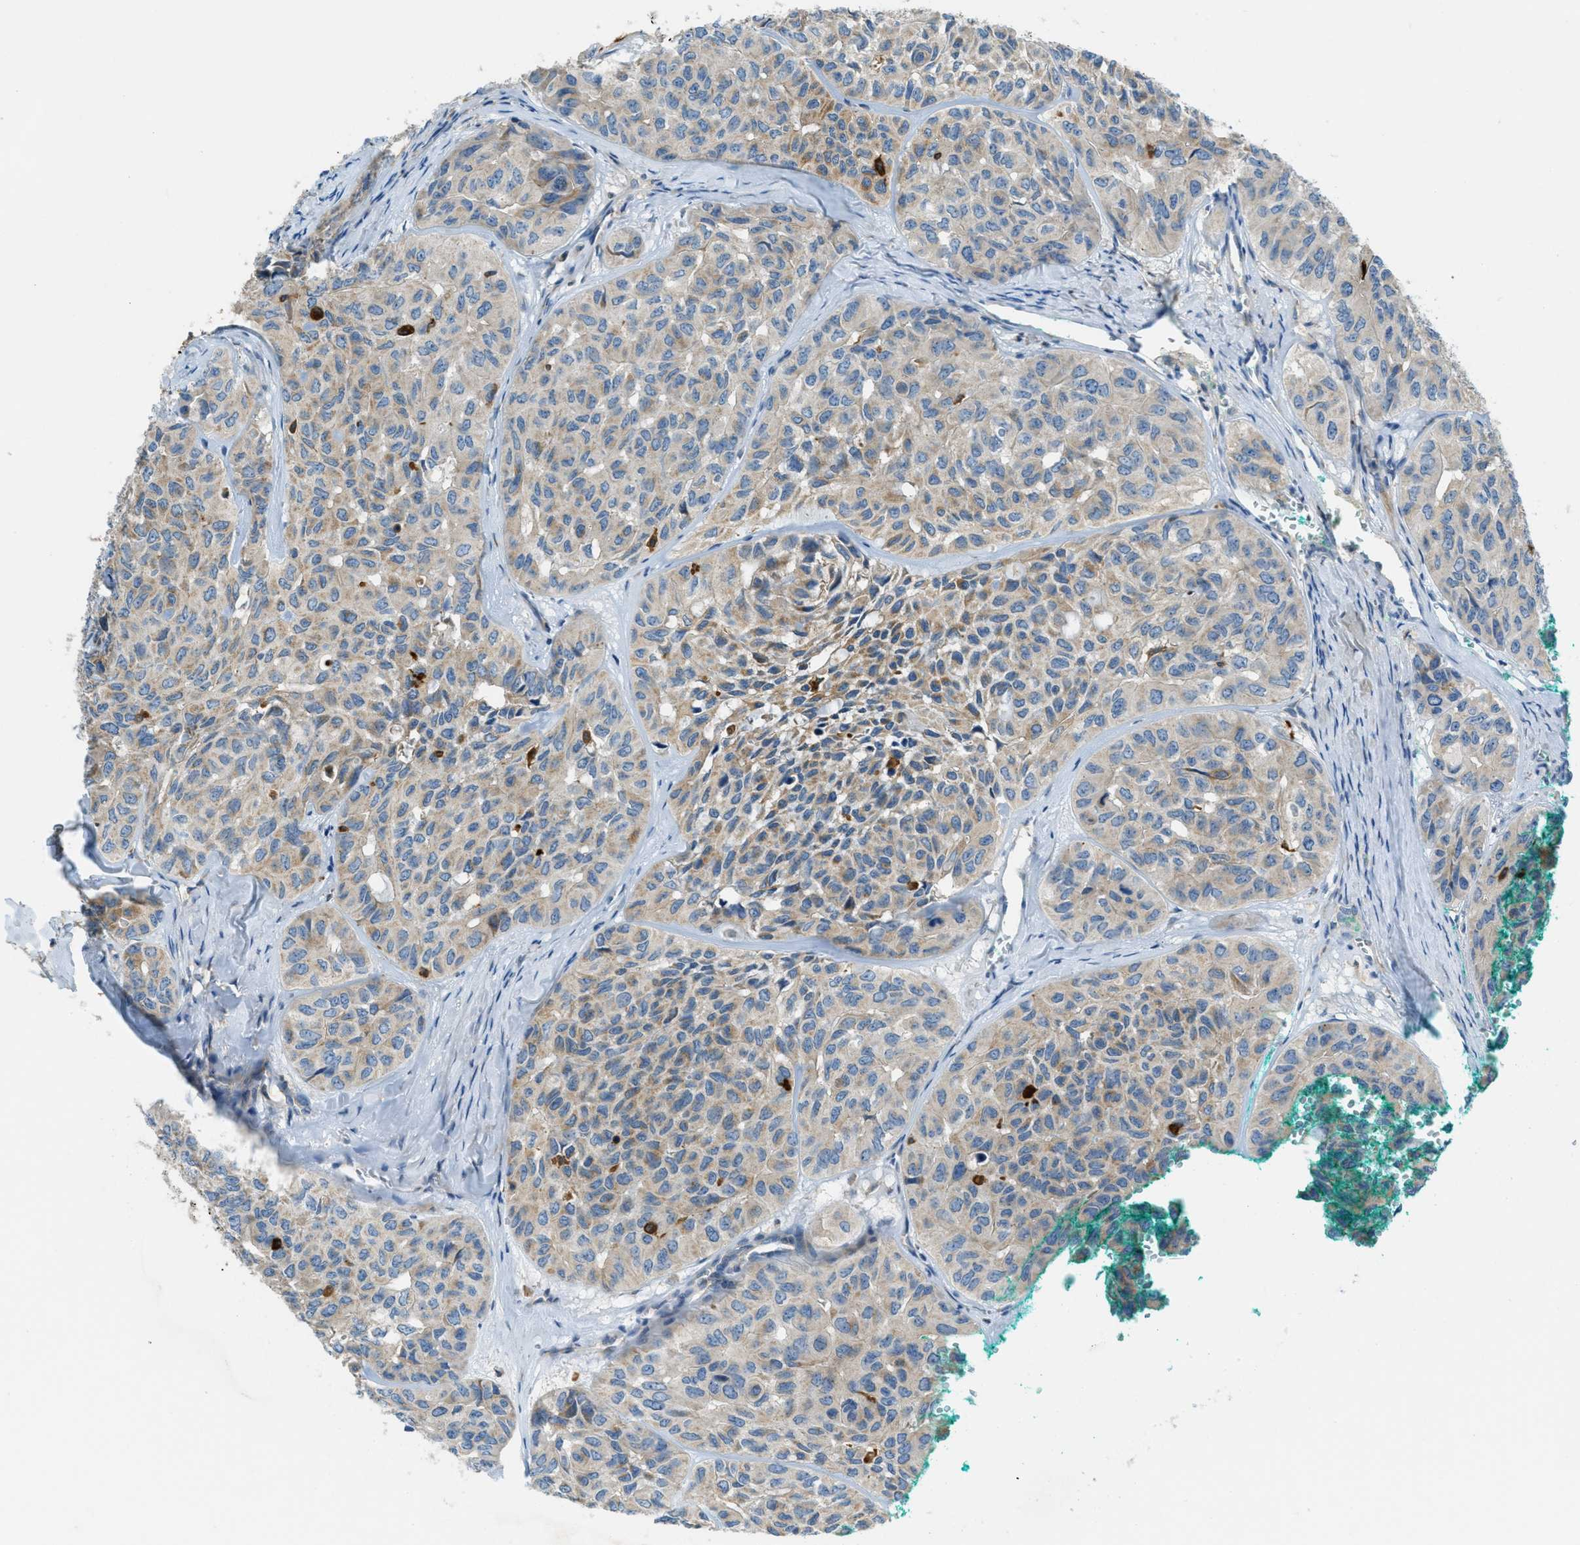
{"staining": {"intensity": "weak", "quantity": ">75%", "location": "cytoplasmic/membranous"}, "tissue": "head and neck cancer", "cell_type": "Tumor cells", "image_type": "cancer", "snomed": [{"axis": "morphology", "description": "Adenocarcinoma, NOS"}, {"axis": "topography", "description": "Salivary gland, NOS"}, {"axis": "topography", "description": "Head-Neck"}], "caption": "Immunohistochemical staining of head and neck cancer (adenocarcinoma) displays low levels of weak cytoplasmic/membranous positivity in approximately >75% of tumor cells.", "gene": "RFFL", "patient": {"sex": "female", "age": 76}}